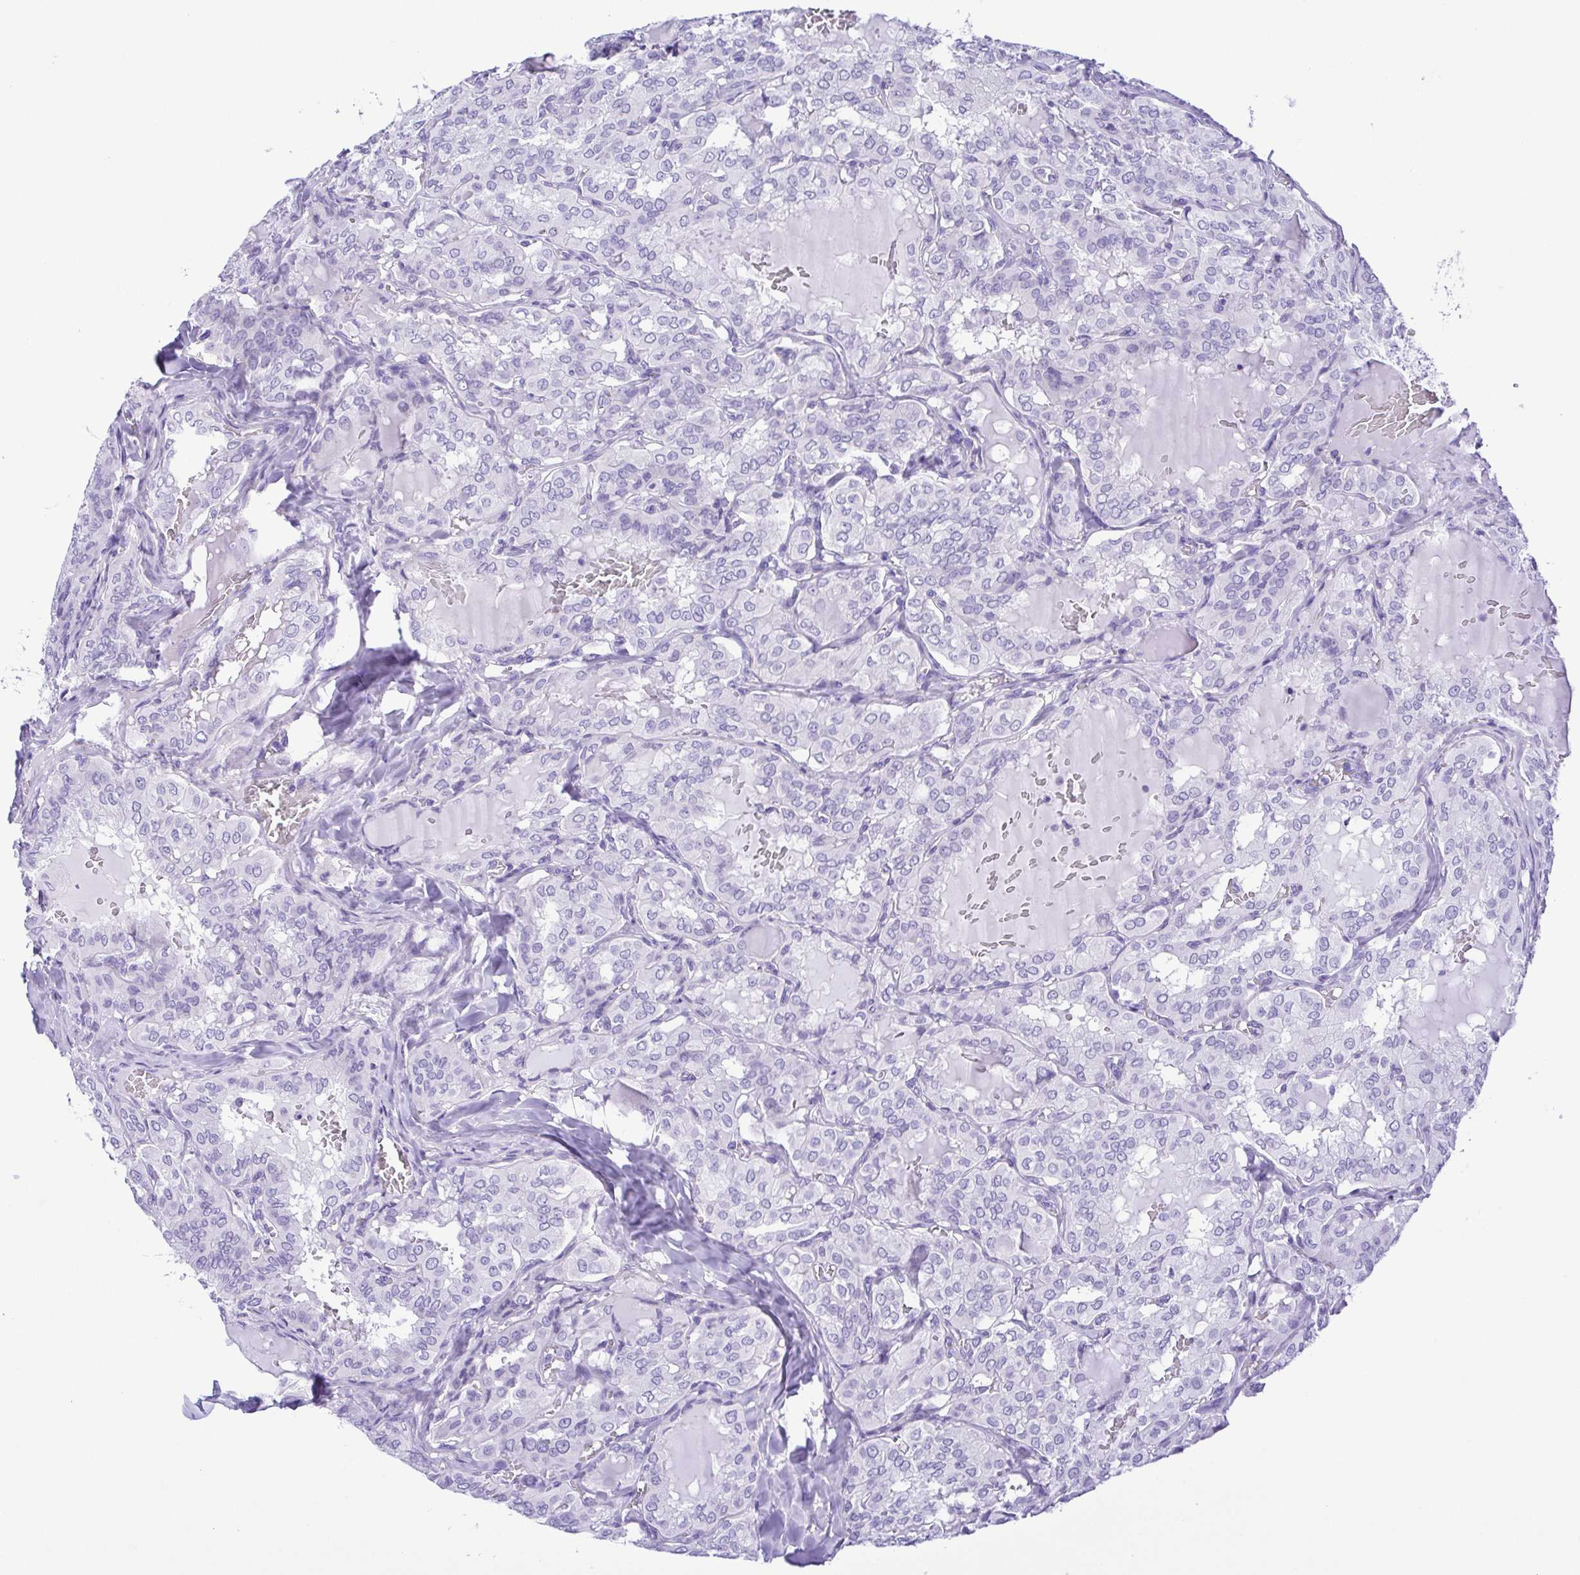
{"staining": {"intensity": "negative", "quantity": "none", "location": "none"}, "tissue": "thyroid cancer", "cell_type": "Tumor cells", "image_type": "cancer", "snomed": [{"axis": "morphology", "description": "Papillary adenocarcinoma, NOS"}, {"axis": "topography", "description": "Thyroid gland"}], "caption": "Image shows no significant protein expression in tumor cells of thyroid papillary adenocarcinoma. (Brightfield microscopy of DAB (3,3'-diaminobenzidine) IHC at high magnification).", "gene": "PAK3", "patient": {"sex": "male", "age": 20}}